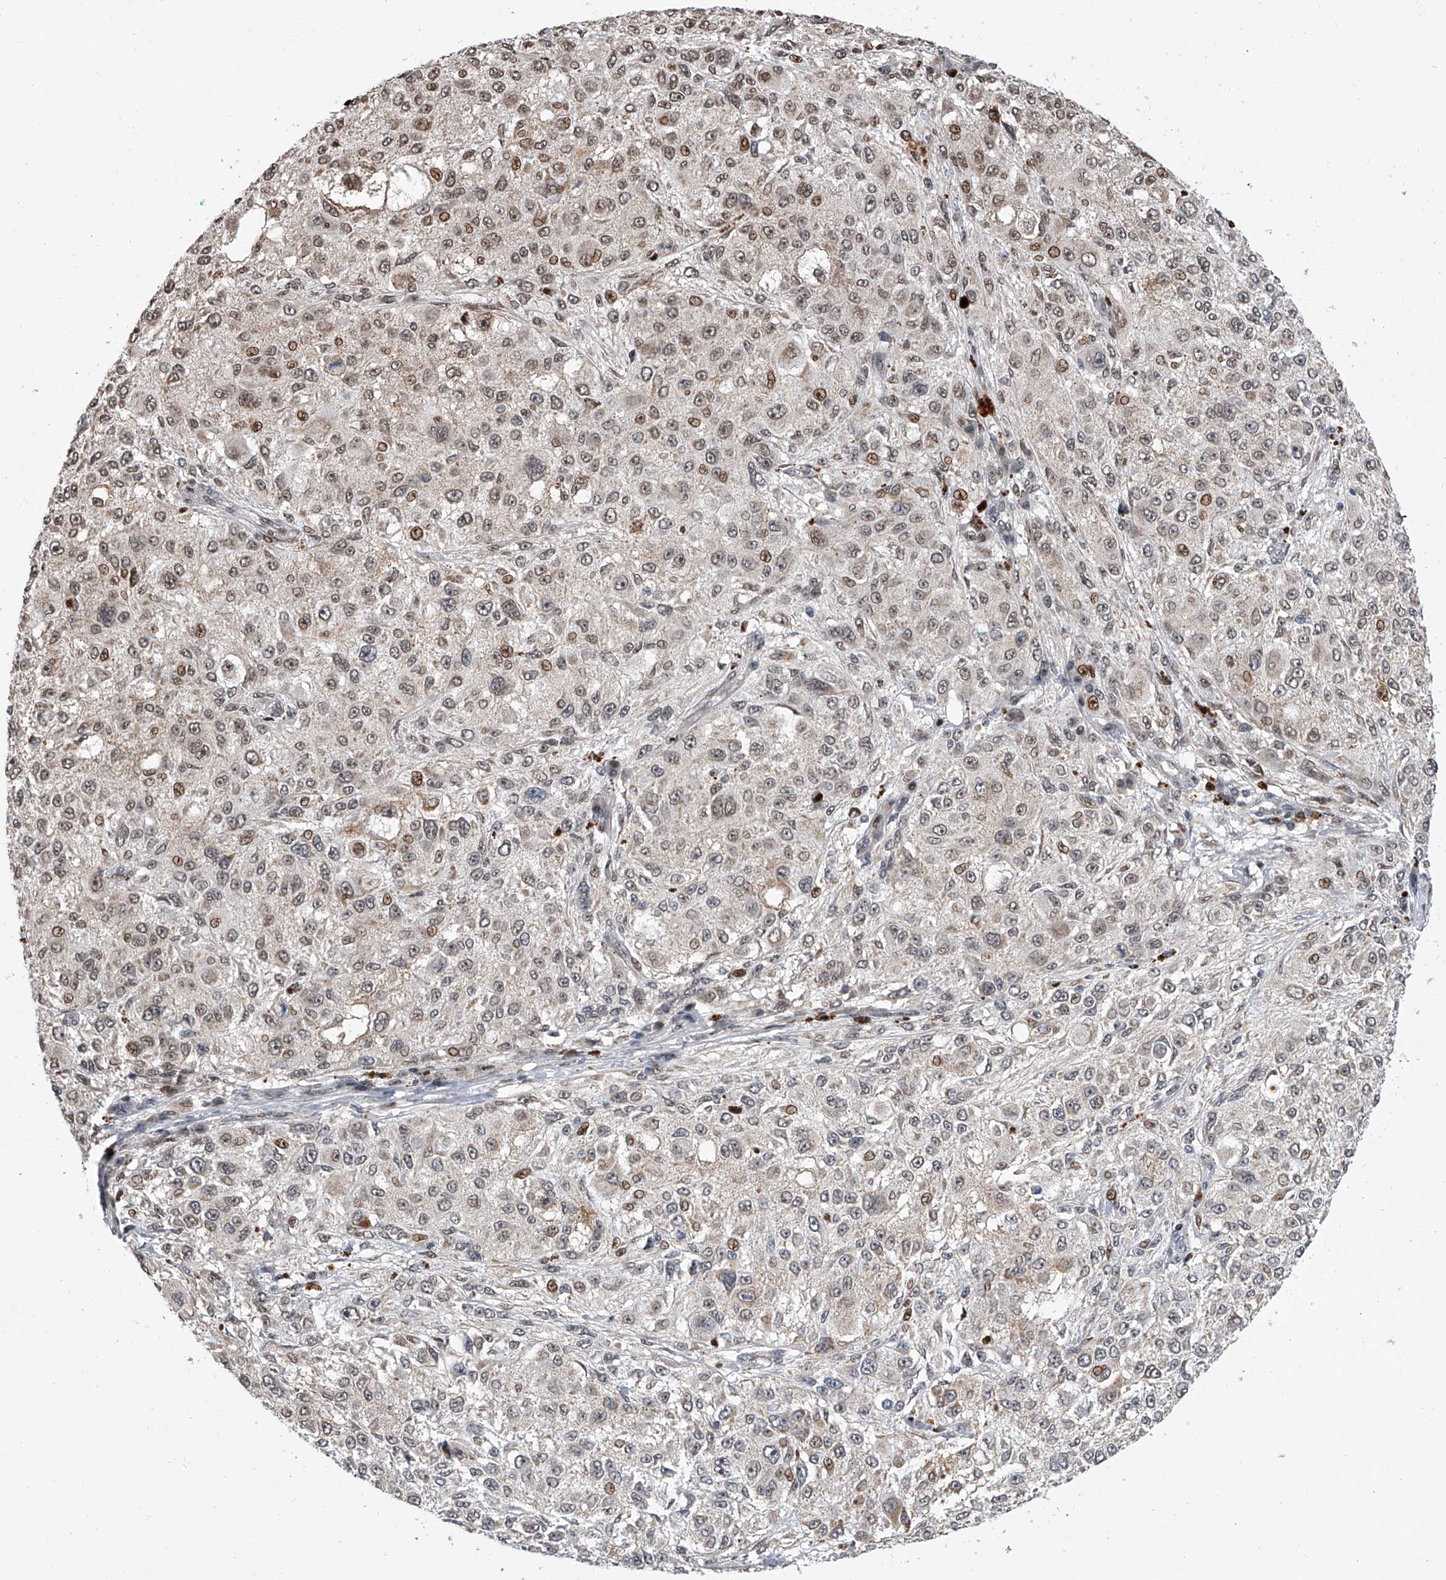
{"staining": {"intensity": "moderate", "quantity": "25%-75%", "location": "nuclear"}, "tissue": "melanoma", "cell_type": "Tumor cells", "image_type": "cancer", "snomed": [{"axis": "morphology", "description": "Necrosis, NOS"}, {"axis": "morphology", "description": "Malignant melanoma, NOS"}, {"axis": "topography", "description": "Skin"}], "caption": "Brown immunohistochemical staining in malignant melanoma demonstrates moderate nuclear staining in approximately 25%-75% of tumor cells.", "gene": "ZNF426", "patient": {"sex": "female", "age": 87}}